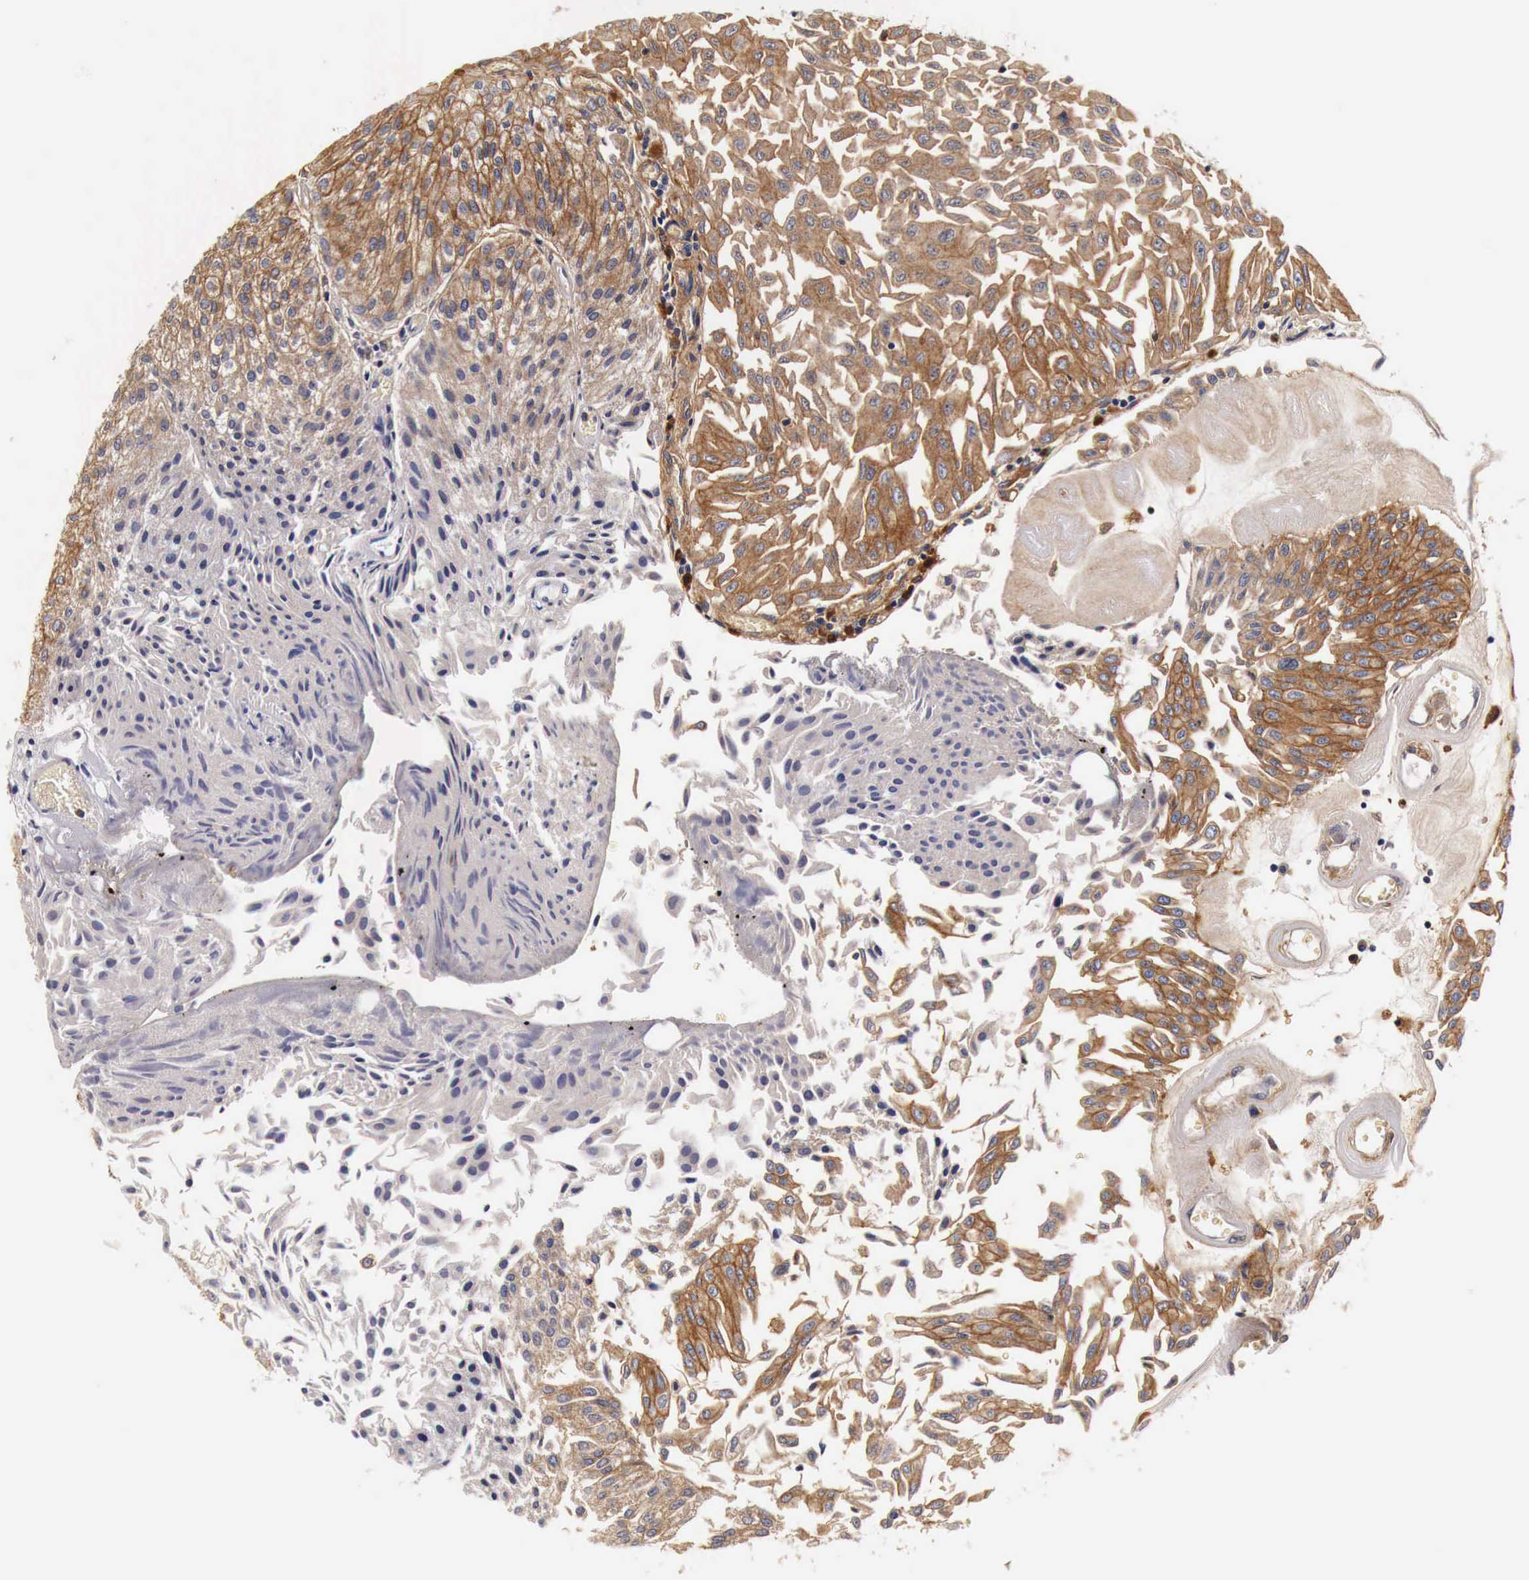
{"staining": {"intensity": "moderate", "quantity": ">75%", "location": "cytoplasmic/membranous"}, "tissue": "urothelial cancer", "cell_type": "Tumor cells", "image_type": "cancer", "snomed": [{"axis": "morphology", "description": "Urothelial carcinoma, Low grade"}, {"axis": "topography", "description": "Urinary bladder"}], "caption": "Immunohistochemical staining of urothelial cancer exhibits moderate cytoplasmic/membranous protein positivity in about >75% of tumor cells.", "gene": "RP2", "patient": {"sex": "male", "age": 86}}